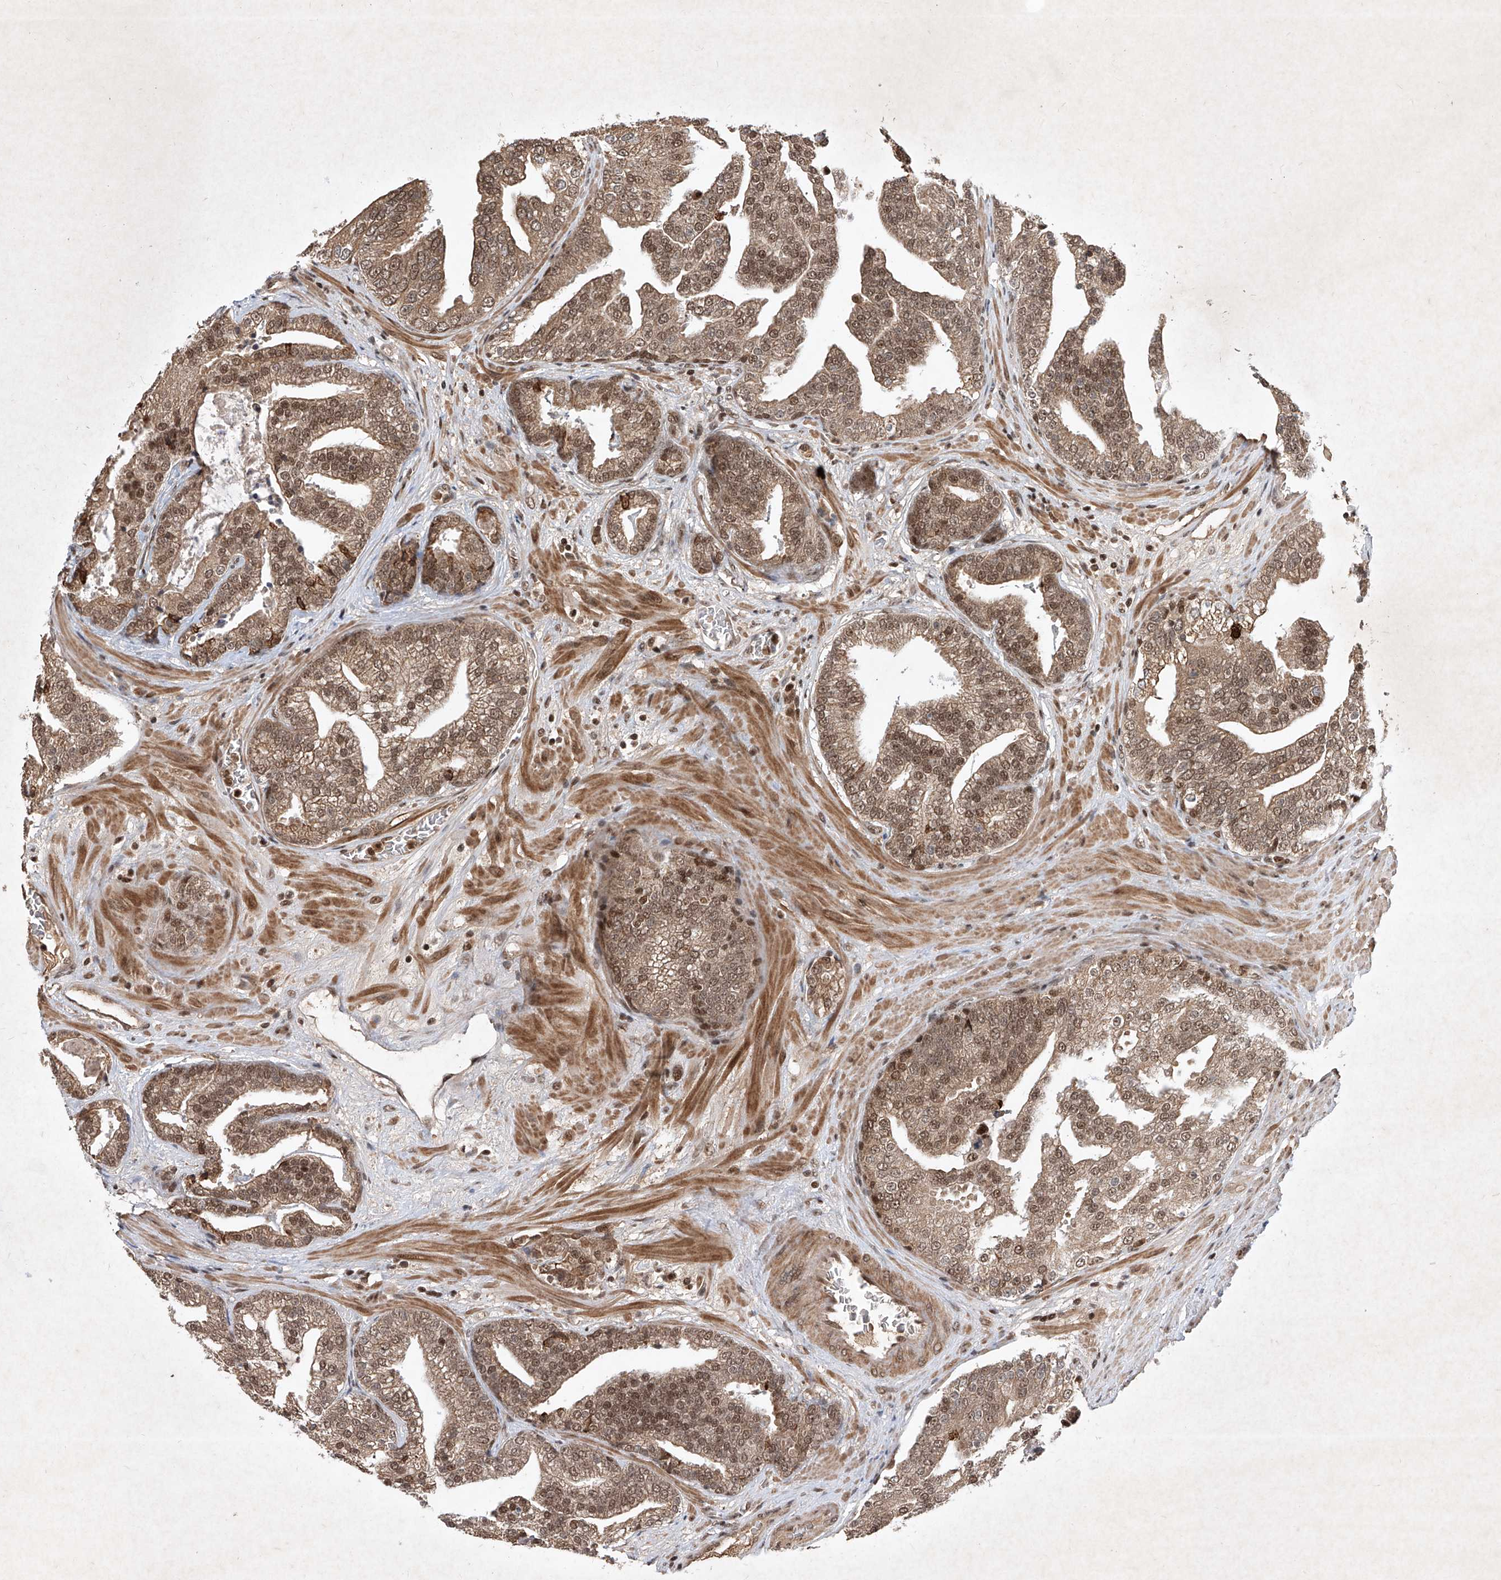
{"staining": {"intensity": "moderate", "quantity": ">75%", "location": "cytoplasmic/membranous,nuclear"}, "tissue": "prostate cancer", "cell_type": "Tumor cells", "image_type": "cancer", "snomed": [{"axis": "morphology", "description": "Adenocarcinoma, Low grade"}, {"axis": "topography", "description": "Prostate"}], "caption": "Immunohistochemistry staining of prostate cancer (adenocarcinoma (low-grade)), which displays medium levels of moderate cytoplasmic/membranous and nuclear positivity in approximately >75% of tumor cells indicating moderate cytoplasmic/membranous and nuclear protein positivity. The staining was performed using DAB (brown) for protein detection and nuclei were counterstained in hematoxylin (blue).", "gene": "IRF2", "patient": {"sex": "male", "age": 67}}